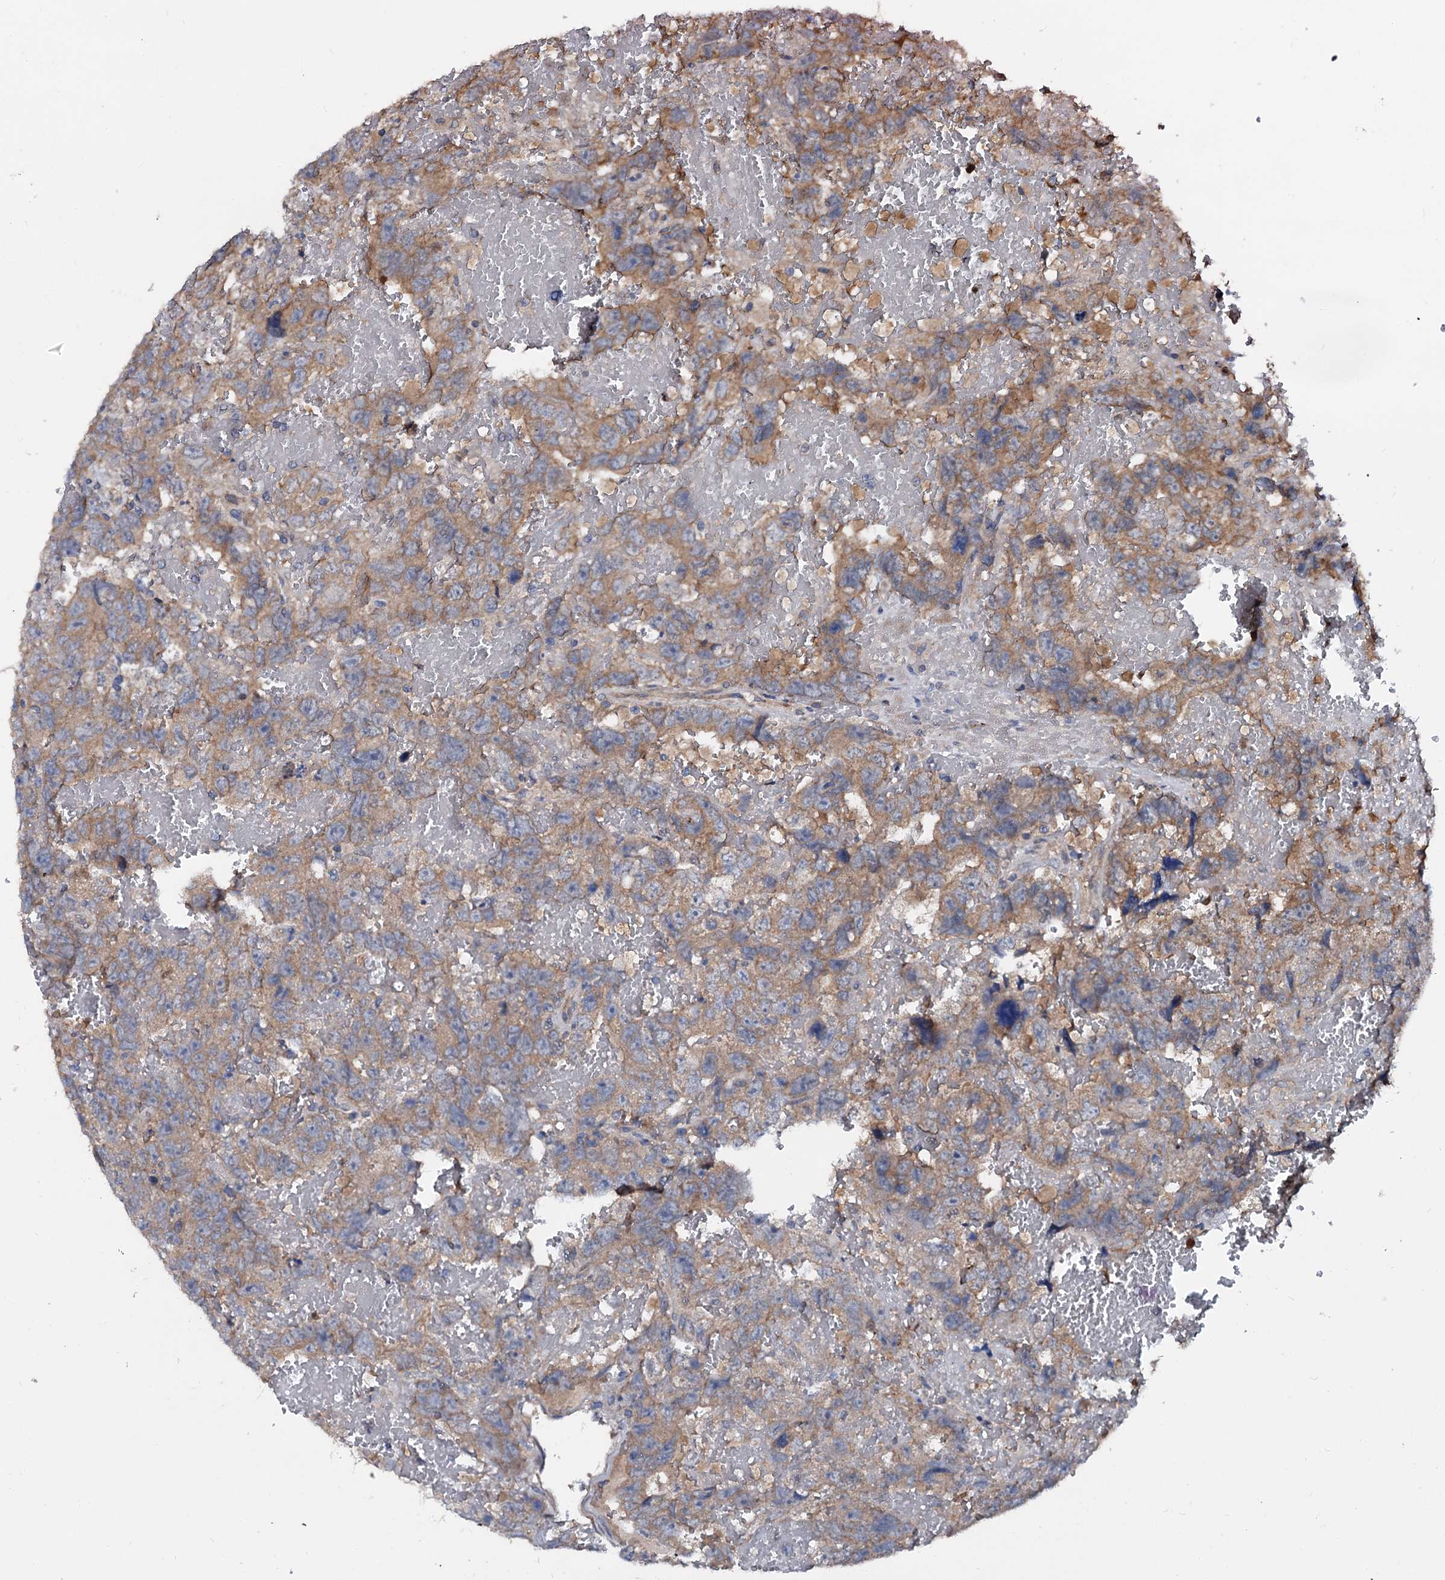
{"staining": {"intensity": "moderate", "quantity": ">75%", "location": "cytoplasmic/membranous"}, "tissue": "testis cancer", "cell_type": "Tumor cells", "image_type": "cancer", "snomed": [{"axis": "morphology", "description": "Carcinoma, Embryonal, NOS"}, {"axis": "topography", "description": "Testis"}], "caption": "Protein staining shows moderate cytoplasmic/membranous staining in approximately >75% of tumor cells in testis cancer (embryonal carcinoma). (DAB (3,3'-diaminobenzidine) IHC with brightfield microscopy, high magnification).", "gene": "CEP192", "patient": {"sex": "male", "age": 45}}